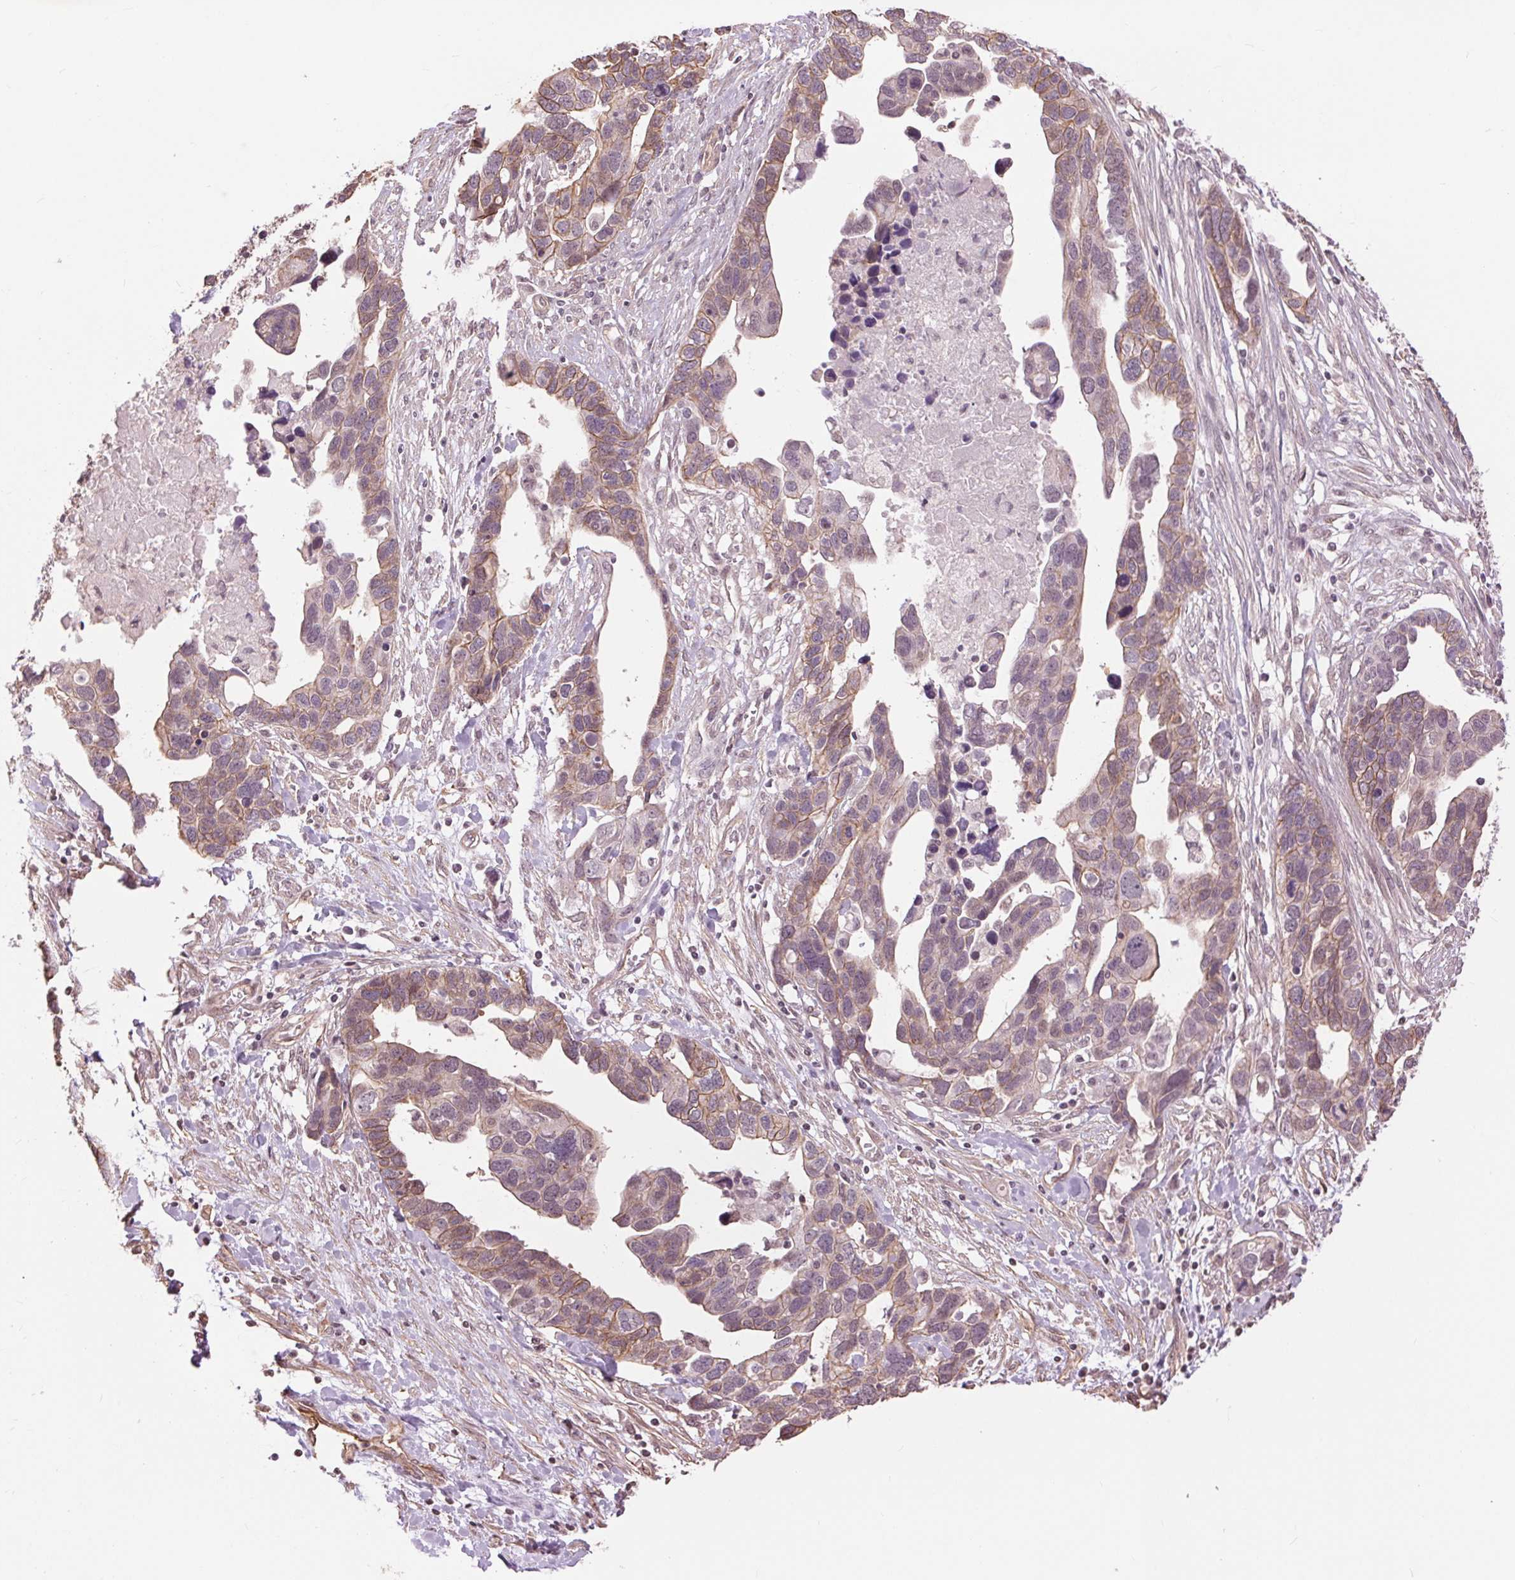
{"staining": {"intensity": "weak", "quantity": ">75%", "location": "cytoplasmic/membranous"}, "tissue": "ovarian cancer", "cell_type": "Tumor cells", "image_type": "cancer", "snomed": [{"axis": "morphology", "description": "Cystadenocarcinoma, serous, NOS"}, {"axis": "topography", "description": "Ovary"}], "caption": "There is low levels of weak cytoplasmic/membranous expression in tumor cells of ovarian cancer, as demonstrated by immunohistochemical staining (brown color).", "gene": "PALM", "patient": {"sex": "female", "age": 54}}